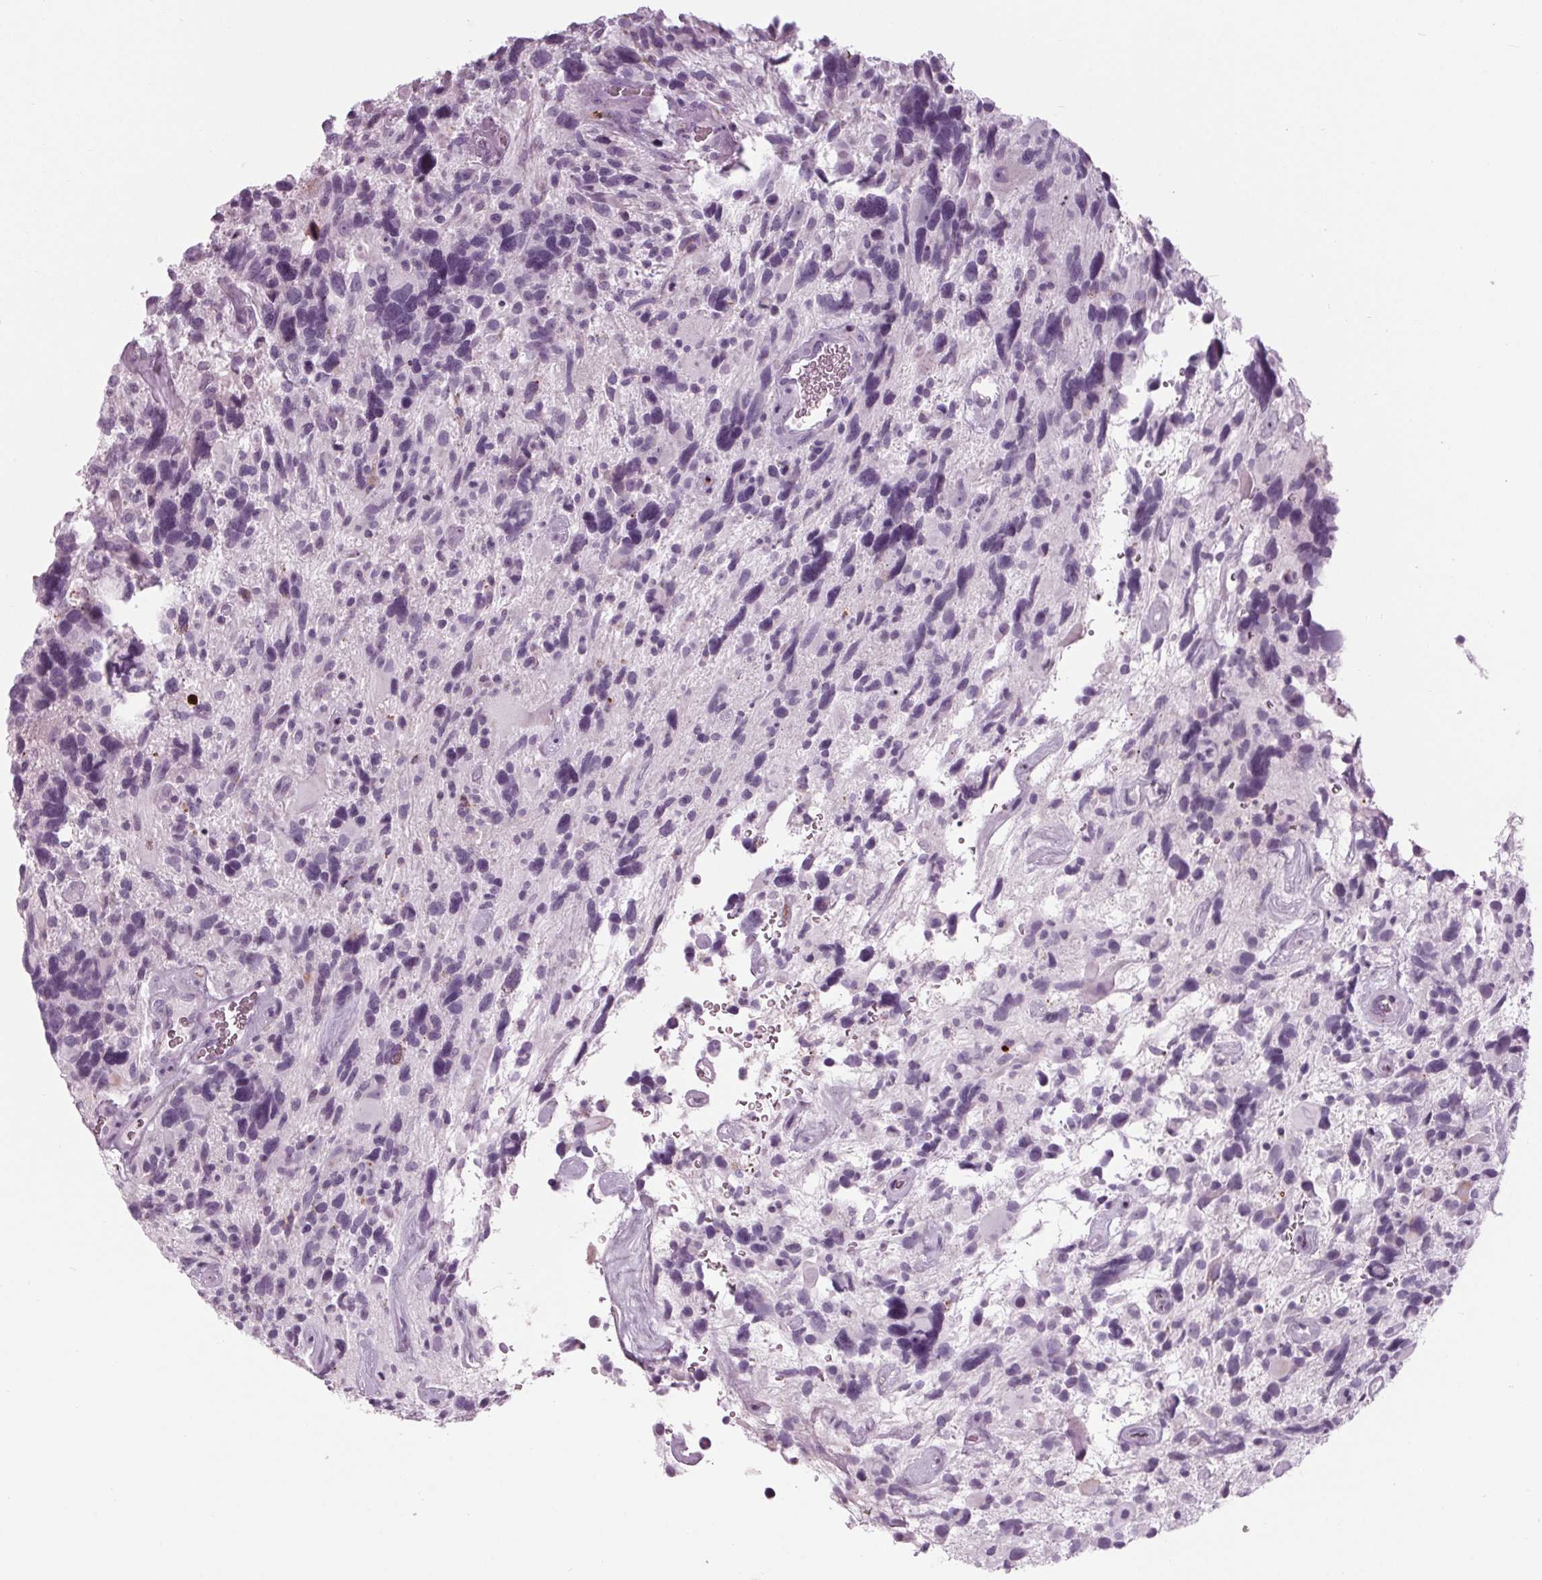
{"staining": {"intensity": "negative", "quantity": "none", "location": "none"}, "tissue": "glioma", "cell_type": "Tumor cells", "image_type": "cancer", "snomed": [{"axis": "morphology", "description": "Glioma, malignant, High grade"}, {"axis": "topography", "description": "Brain"}], "caption": "A photomicrograph of malignant glioma (high-grade) stained for a protein exhibits no brown staining in tumor cells.", "gene": "CYP3A43", "patient": {"sex": "male", "age": 49}}